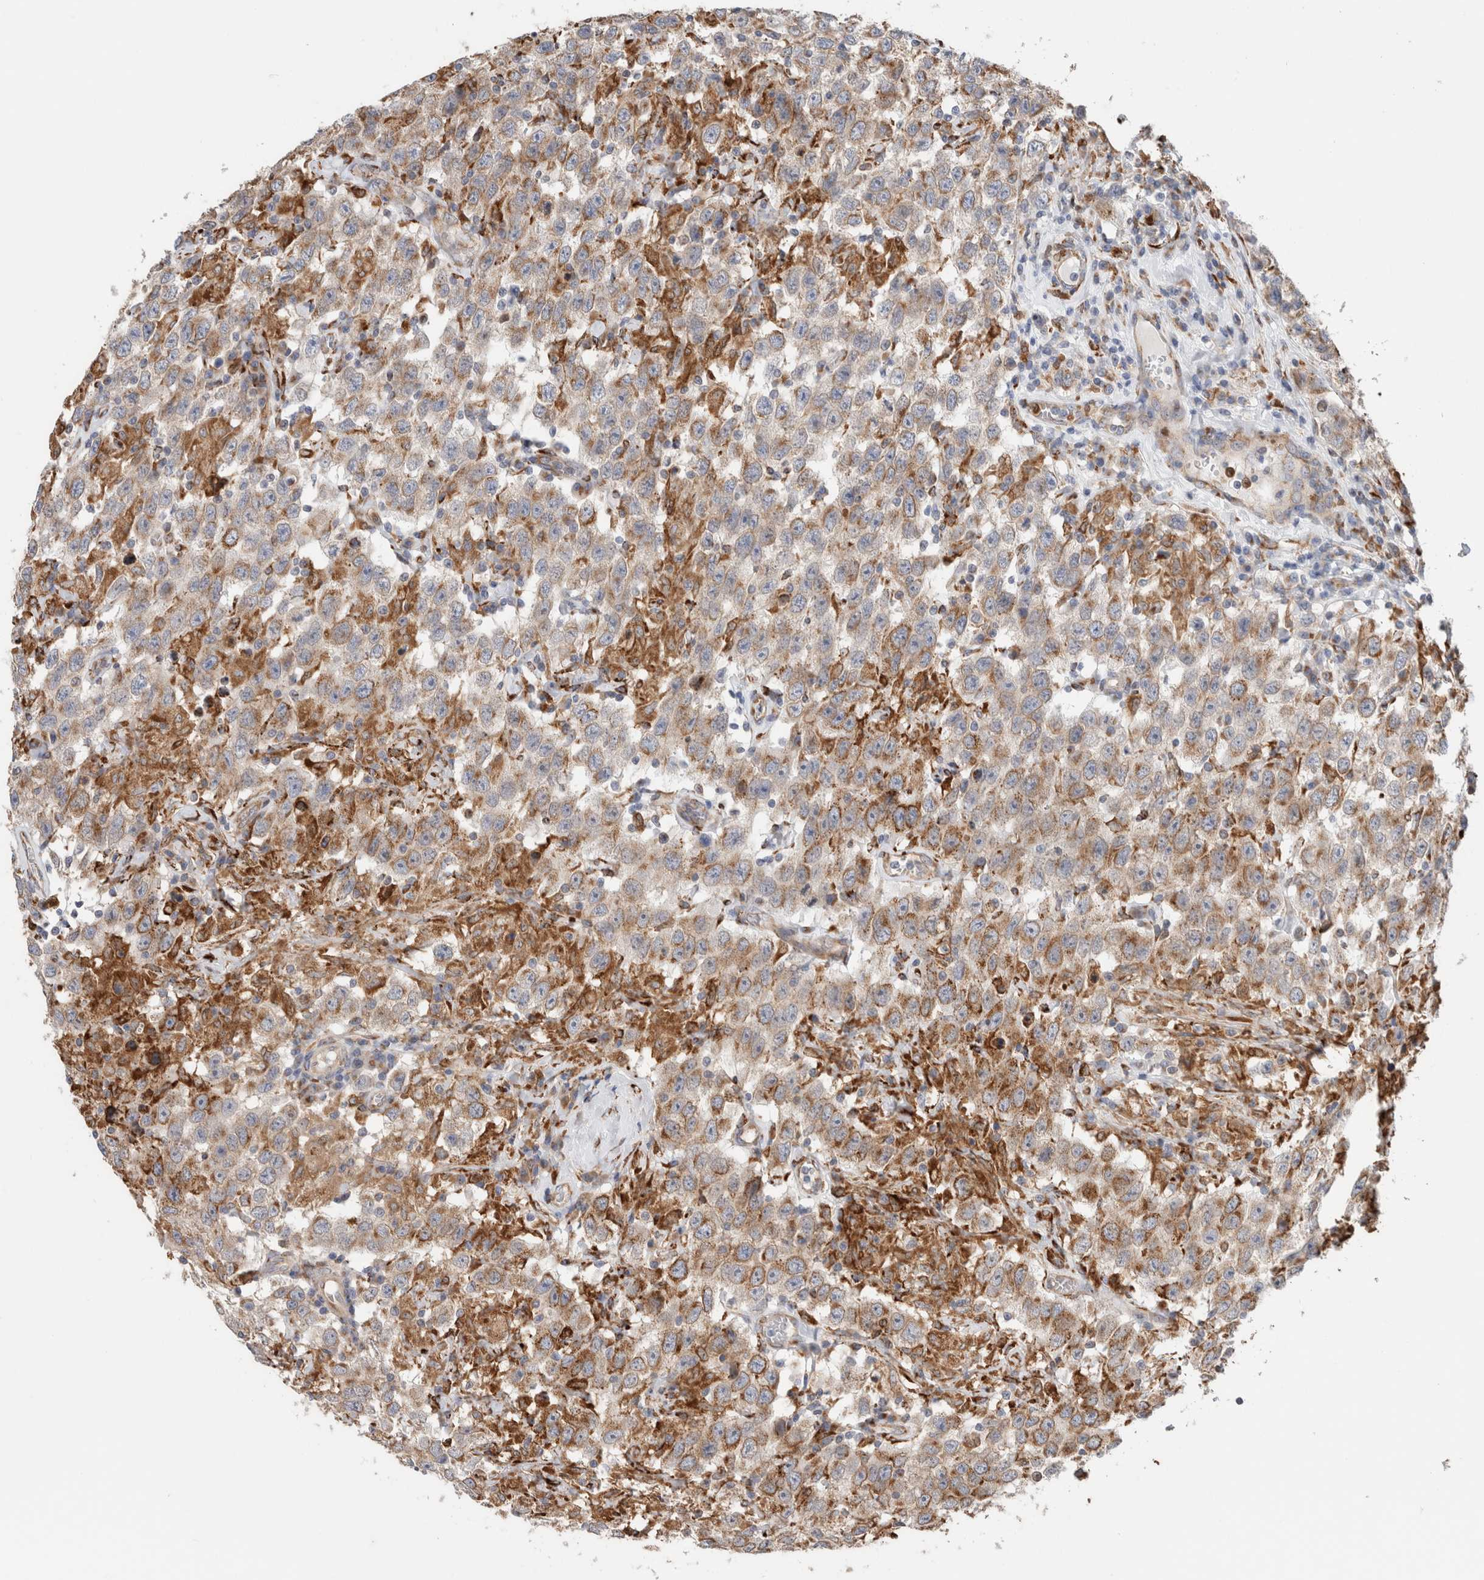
{"staining": {"intensity": "moderate", "quantity": "25%-75%", "location": "cytoplasmic/membranous"}, "tissue": "testis cancer", "cell_type": "Tumor cells", "image_type": "cancer", "snomed": [{"axis": "morphology", "description": "Seminoma, NOS"}, {"axis": "topography", "description": "Testis"}], "caption": "A high-resolution micrograph shows immunohistochemistry (IHC) staining of seminoma (testis), which displays moderate cytoplasmic/membranous staining in approximately 25%-75% of tumor cells.", "gene": "P4HA1", "patient": {"sex": "male", "age": 41}}